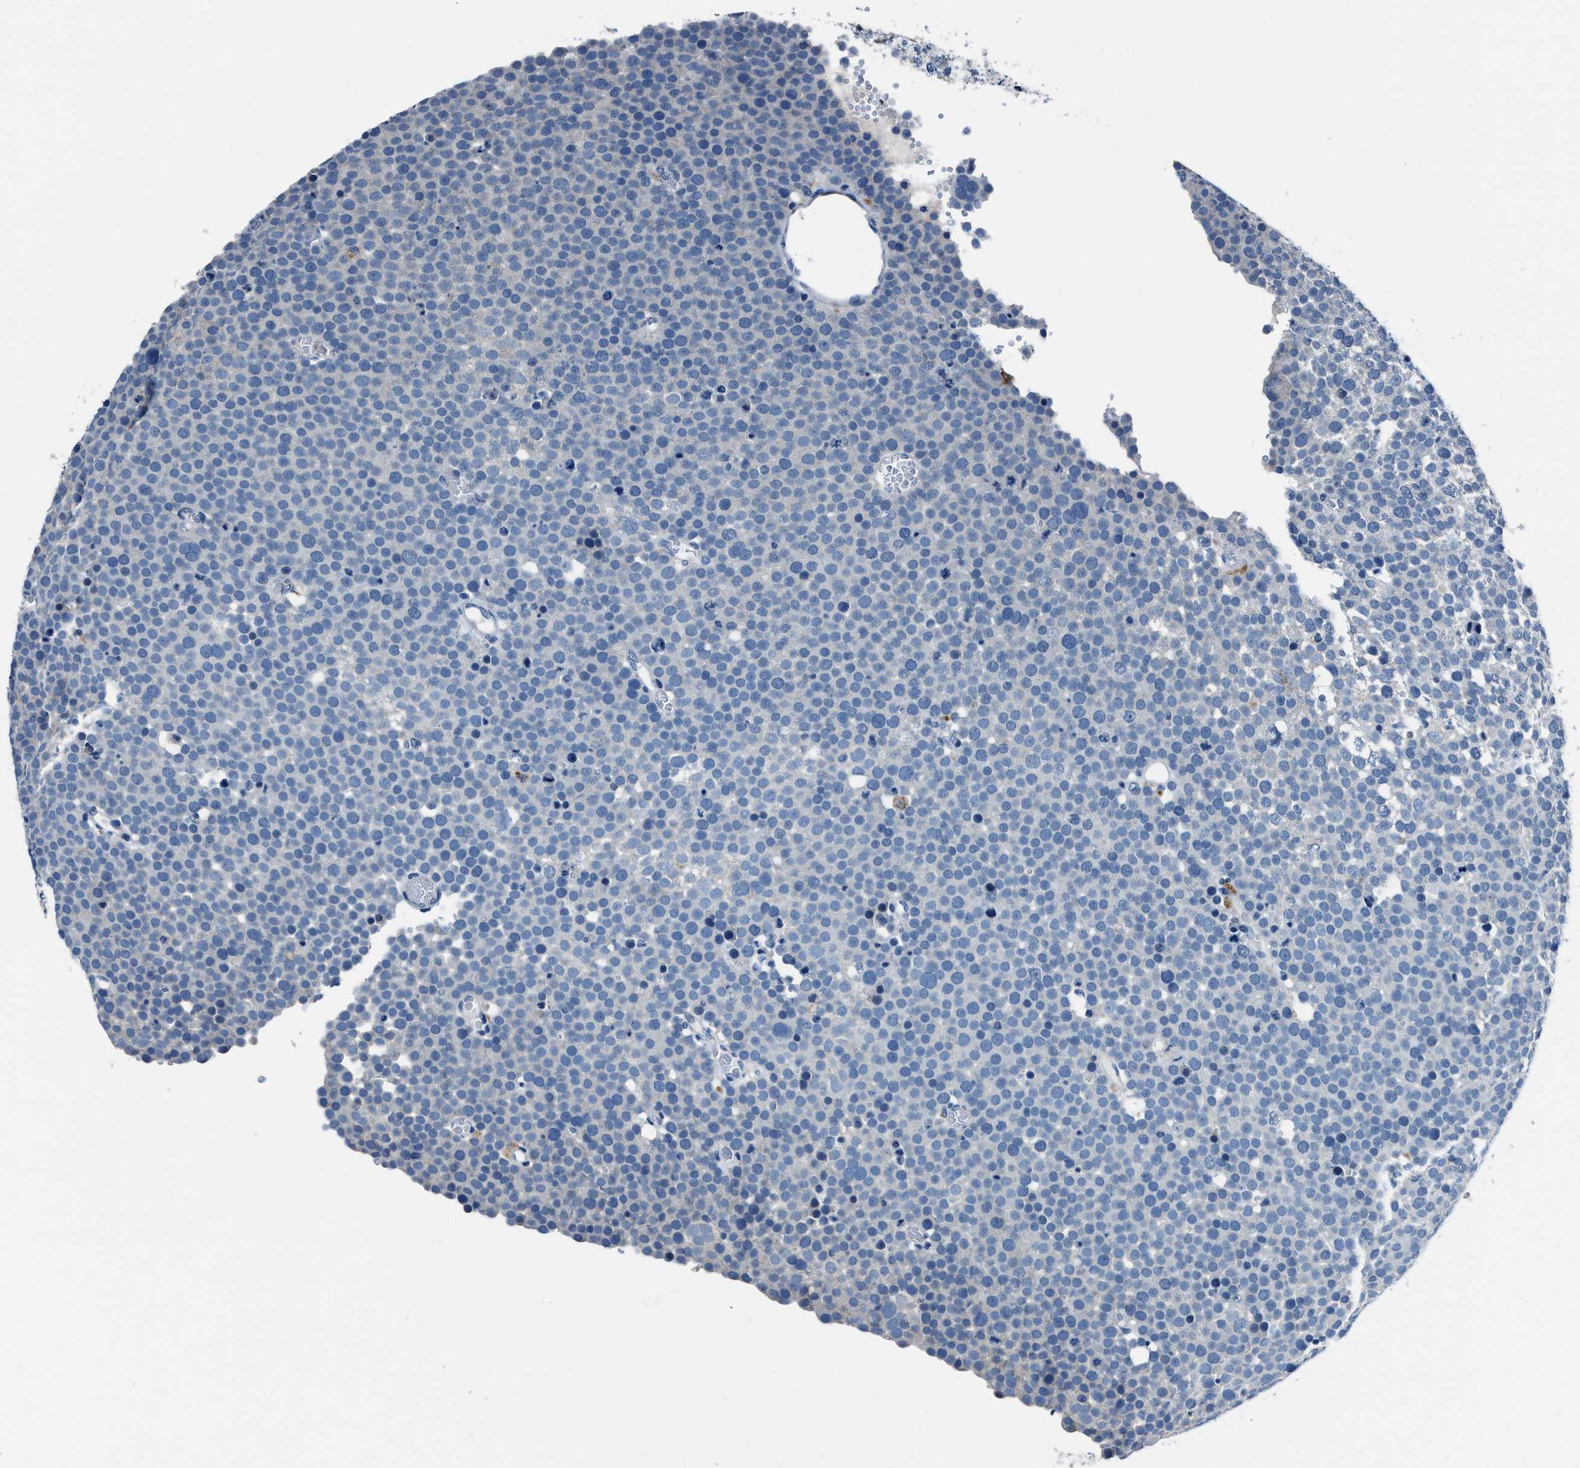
{"staining": {"intensity": "negative", "quantity": "none", "location": "none"}, "tissue": "testis cancer", "cell_type": "Tumor cells", "image_type": "cancer", "snomed": [{"axis": "morphology", "description": "Seminoma, NOS"}, {"axis": "topography", "description": "Testis"}], "caption": "Histopathology image shows no protein staining in tumor cells of testis cancer tissue.", "gene": "ADAM2", "patient": {"sex": "male", "age": 71}}